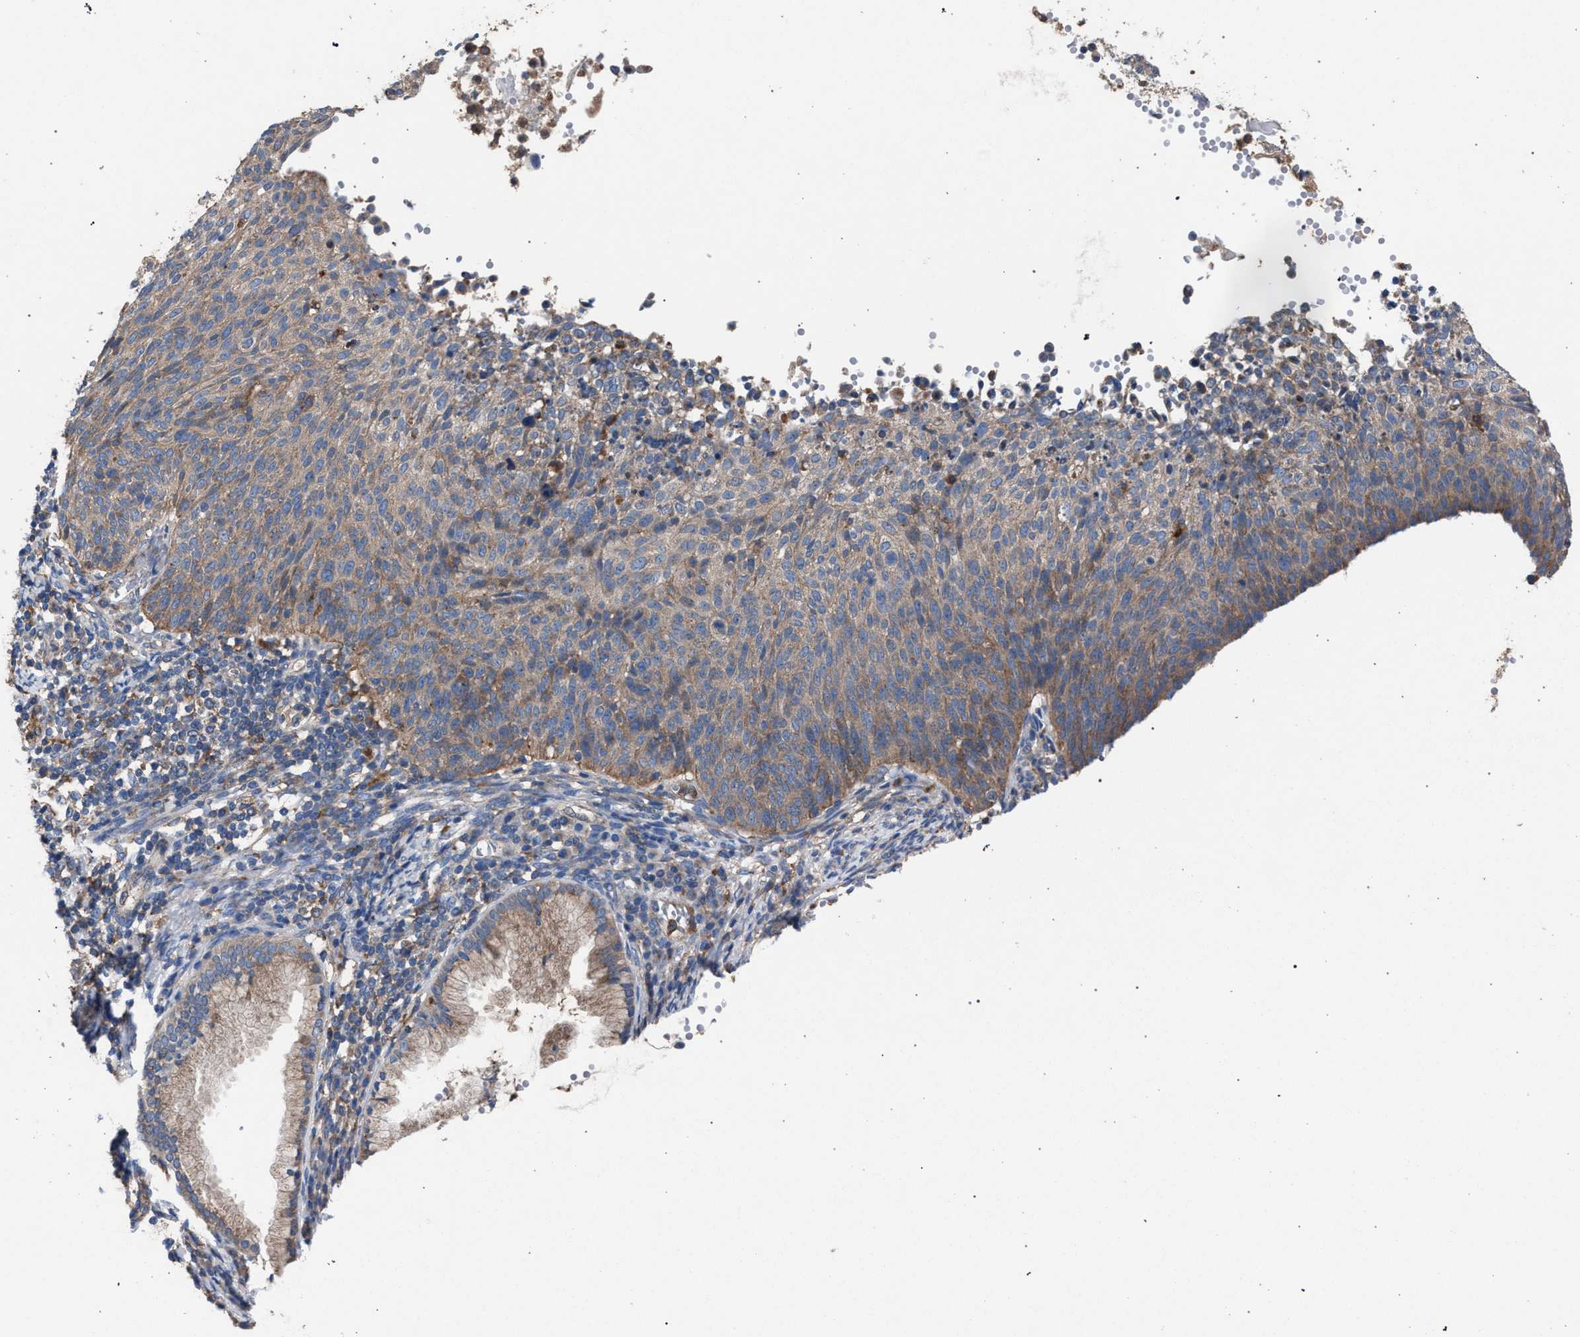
{"staining": {"intensity": "moderate", "quantity": ">75%", "location": "cytoplasmic/membranous"}, "tissue": "cervical cancer", "cell_type": "Tumor cells", "image_type": "cancer", "snomed": [{"axis": "morphology", "description": "Squamous cell carcinoma, NOS"}, {"axis": "topography", "description": "Cervix"}], "caption": "Tumor cells exhibit moderate cytoplasmic/membranous positivity in approximately >75% of cells in cervical cancer (squamous cell carcinoma).", "gene": "ATP6V0A1", "patient": {"sex": "female", "age": 70}}